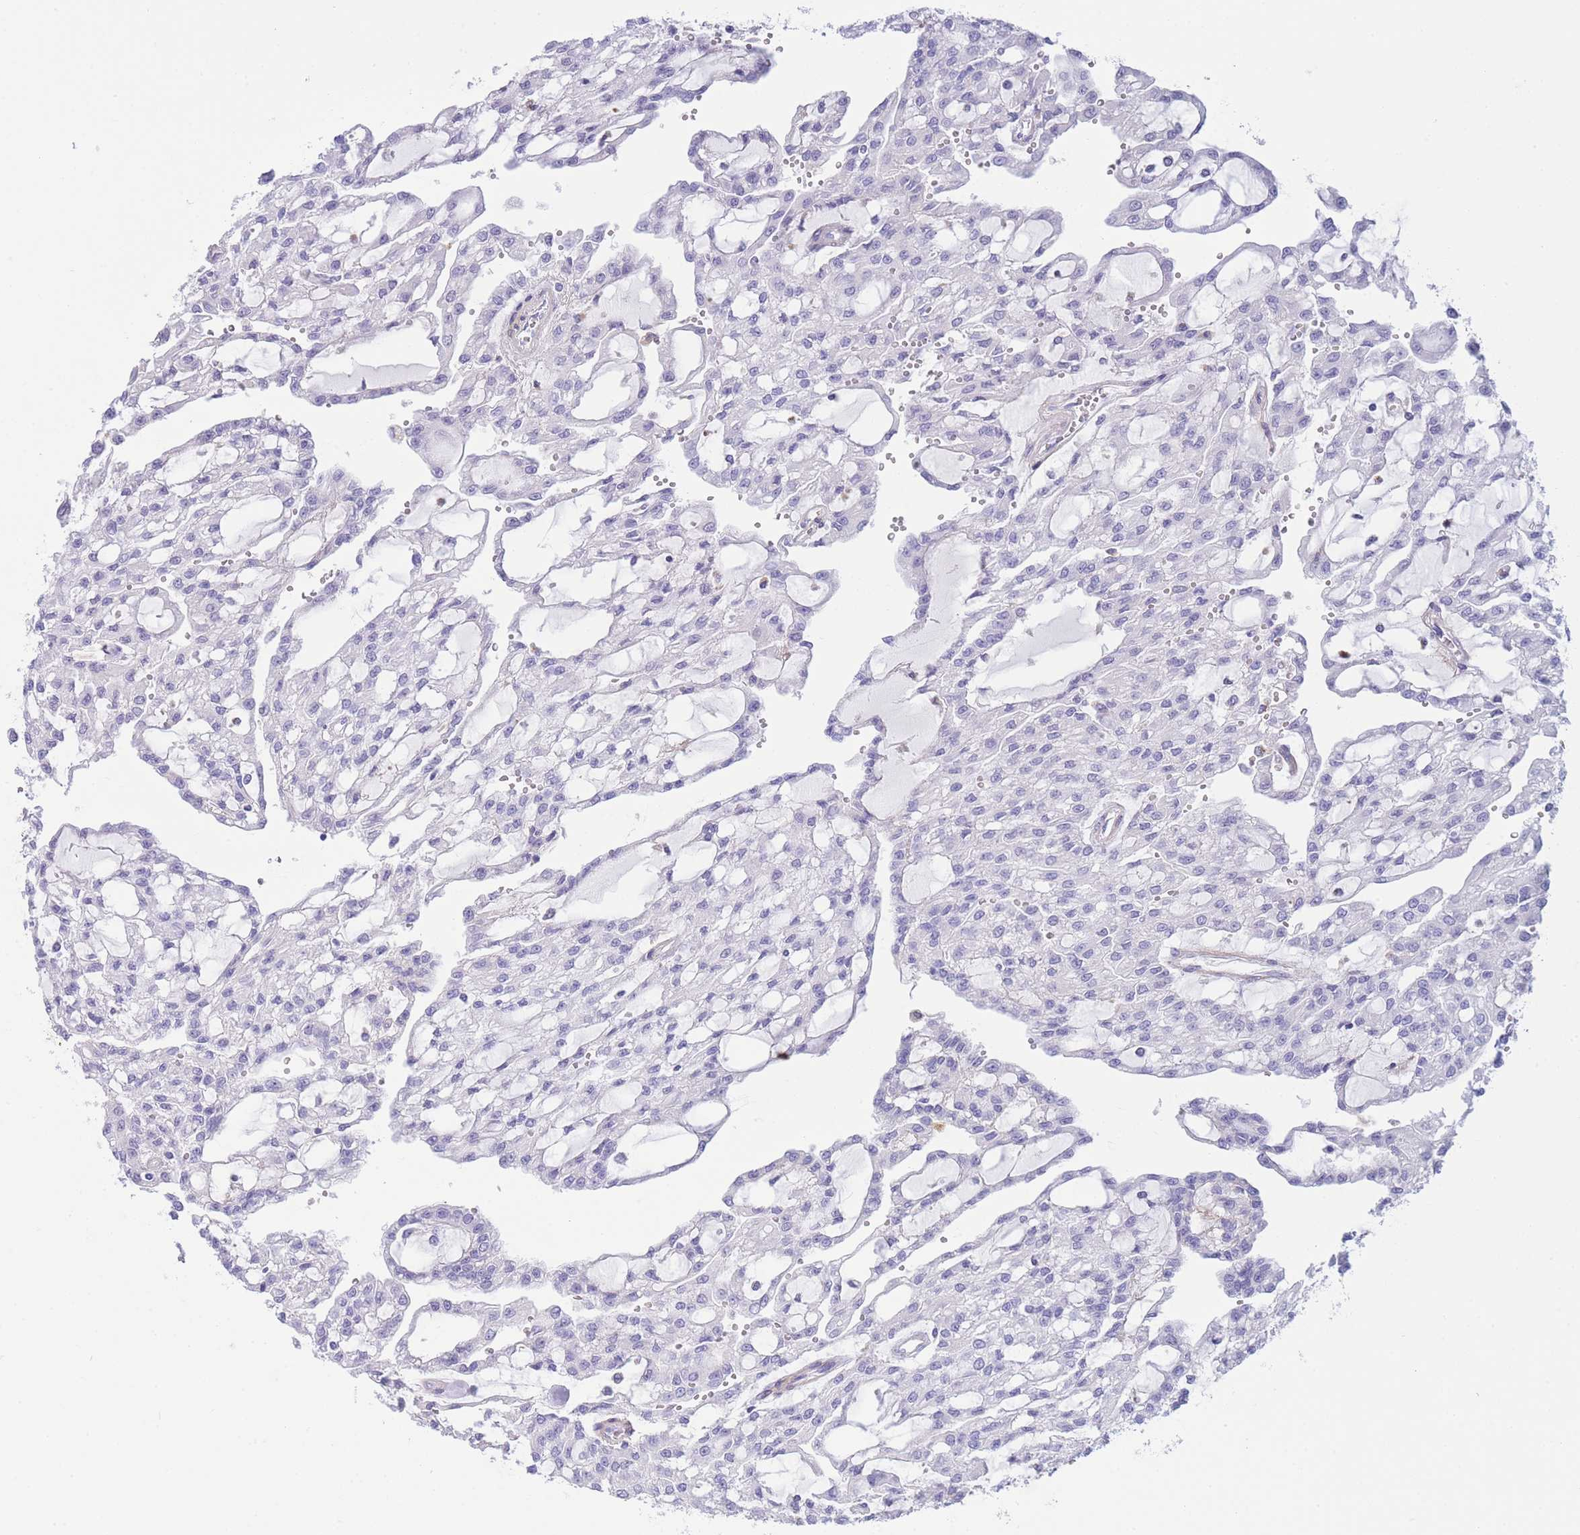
{"staining": {"intensity": "negative", "quantity": "none", "location": "none"}, "tissue": "renal cancer", "cell_type": "Tumor cells", "image_type": "cancer", "snomed": [{"axis": "morphology", "description": "Adenocarcinoma, NOS"}, {"axis": "topography", "description": "Kidney"}], "caption": "Renal cancer (adenocarcinoma) was stained to show a protein in brown. There is no significant positivity in tumor cells.", "gene": "PLBD1", "patient": {"sex": "male", "age": 63}}